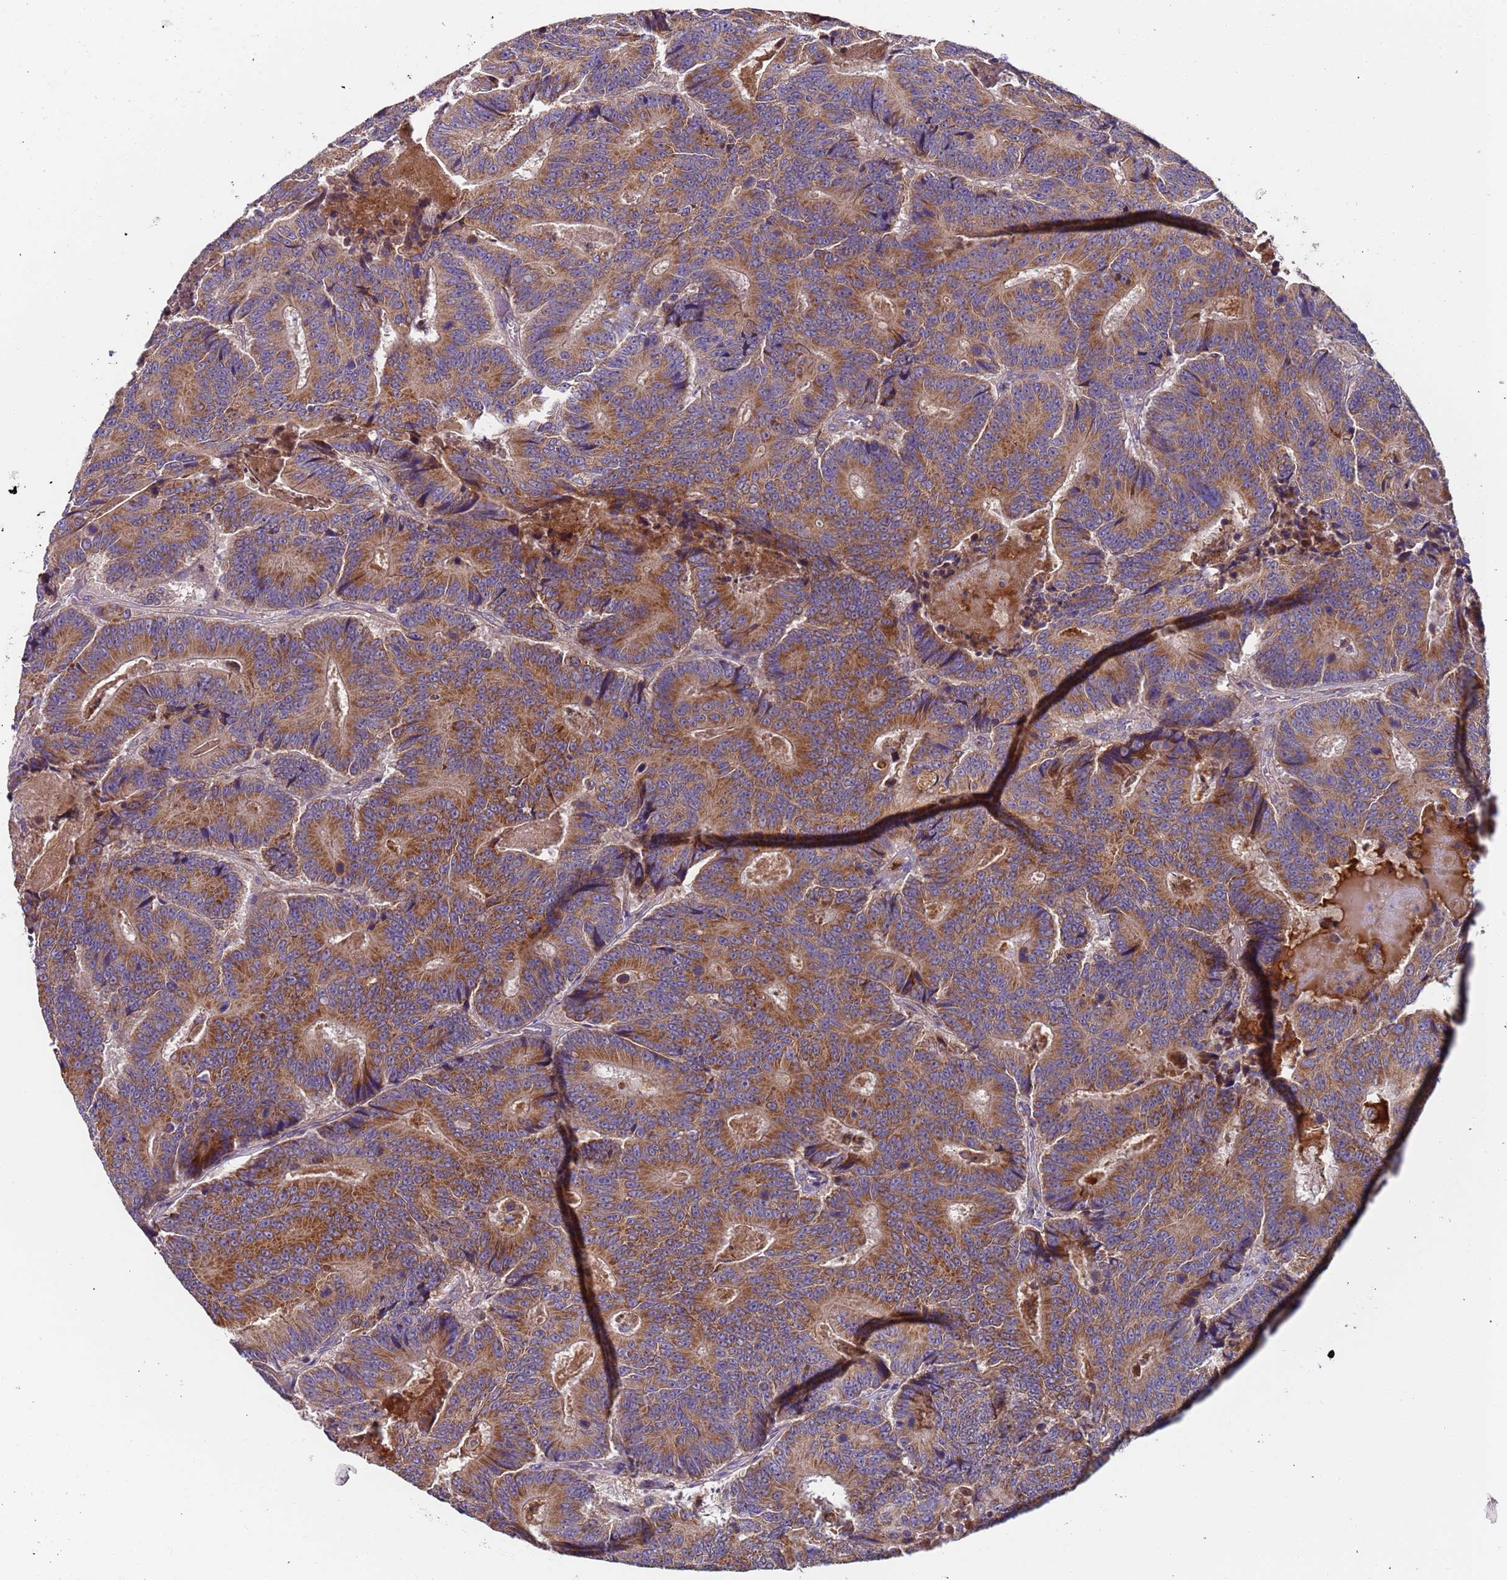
{"staining": {"intensity": "strong", "quantity": ">75%", "location": "cytoplasmic/membranous"}, "tissue": "colorectal cancer", "cell_type": "Tumor cells", "image_type": "cancer", "snomed": [{"axis": "morphology", "description": "Adenocarcinoma, NOS"}, {"axis": "topography", "description": "Colon"}], "caption": "Immunohistochemistry (IHC) of adenocarcinoma (colorectal) displays high levels of strong cytoplasmic/membranous expression in approximately >75% of tumor cells.", "gene": "TMEM126A", "patient": {"sex": "male", "age": 83}}